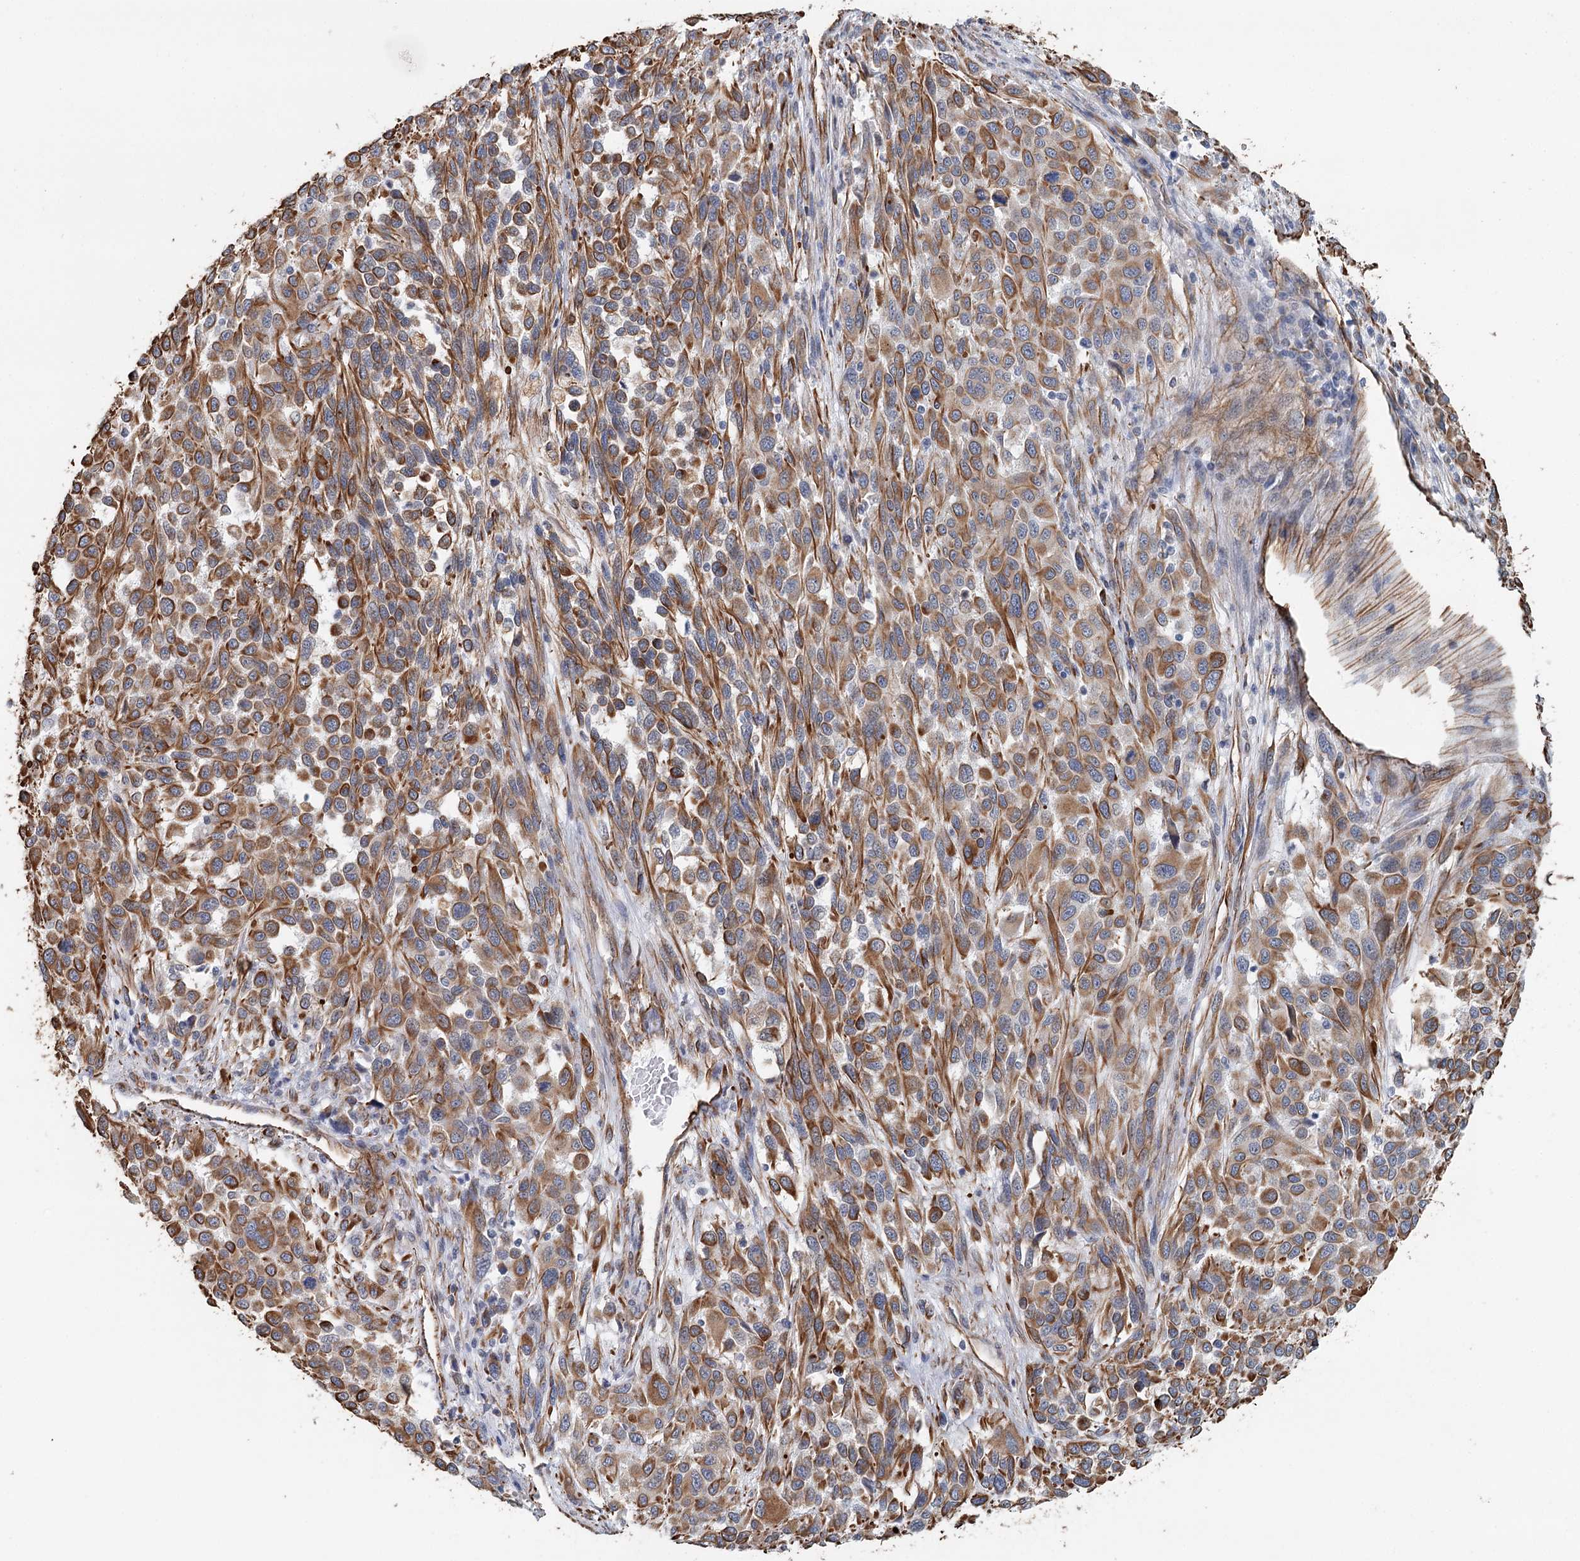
{"staining": {"intensity": "moderate", "quantity": ">75%", "location": "cytoplasmic/membranous"}, "tissue": "melanoma", "cell_type": "Tumor cells", "image_type": "cancer", "snomed": [{"axis": "morphology", "description": "Malignant melanoma, Metastatic site"}, {"axis": "topography", "description": "Lymph node"}], "caption": "Malignant melanoma (metastatic site) was stained to show a protein in brown. There is medium levels of moderate cytoplasmic/membranous positivity in approximately >75% of tumor cells. The protein of interest is stained brown, and the nuclei are stained in blue (DAB (3,3'-diaminobenzidine) IHC with brightfield microscopy, high magnification).", "gene": "SYNPO", "patient": {"sex": "male", "age": 61}}